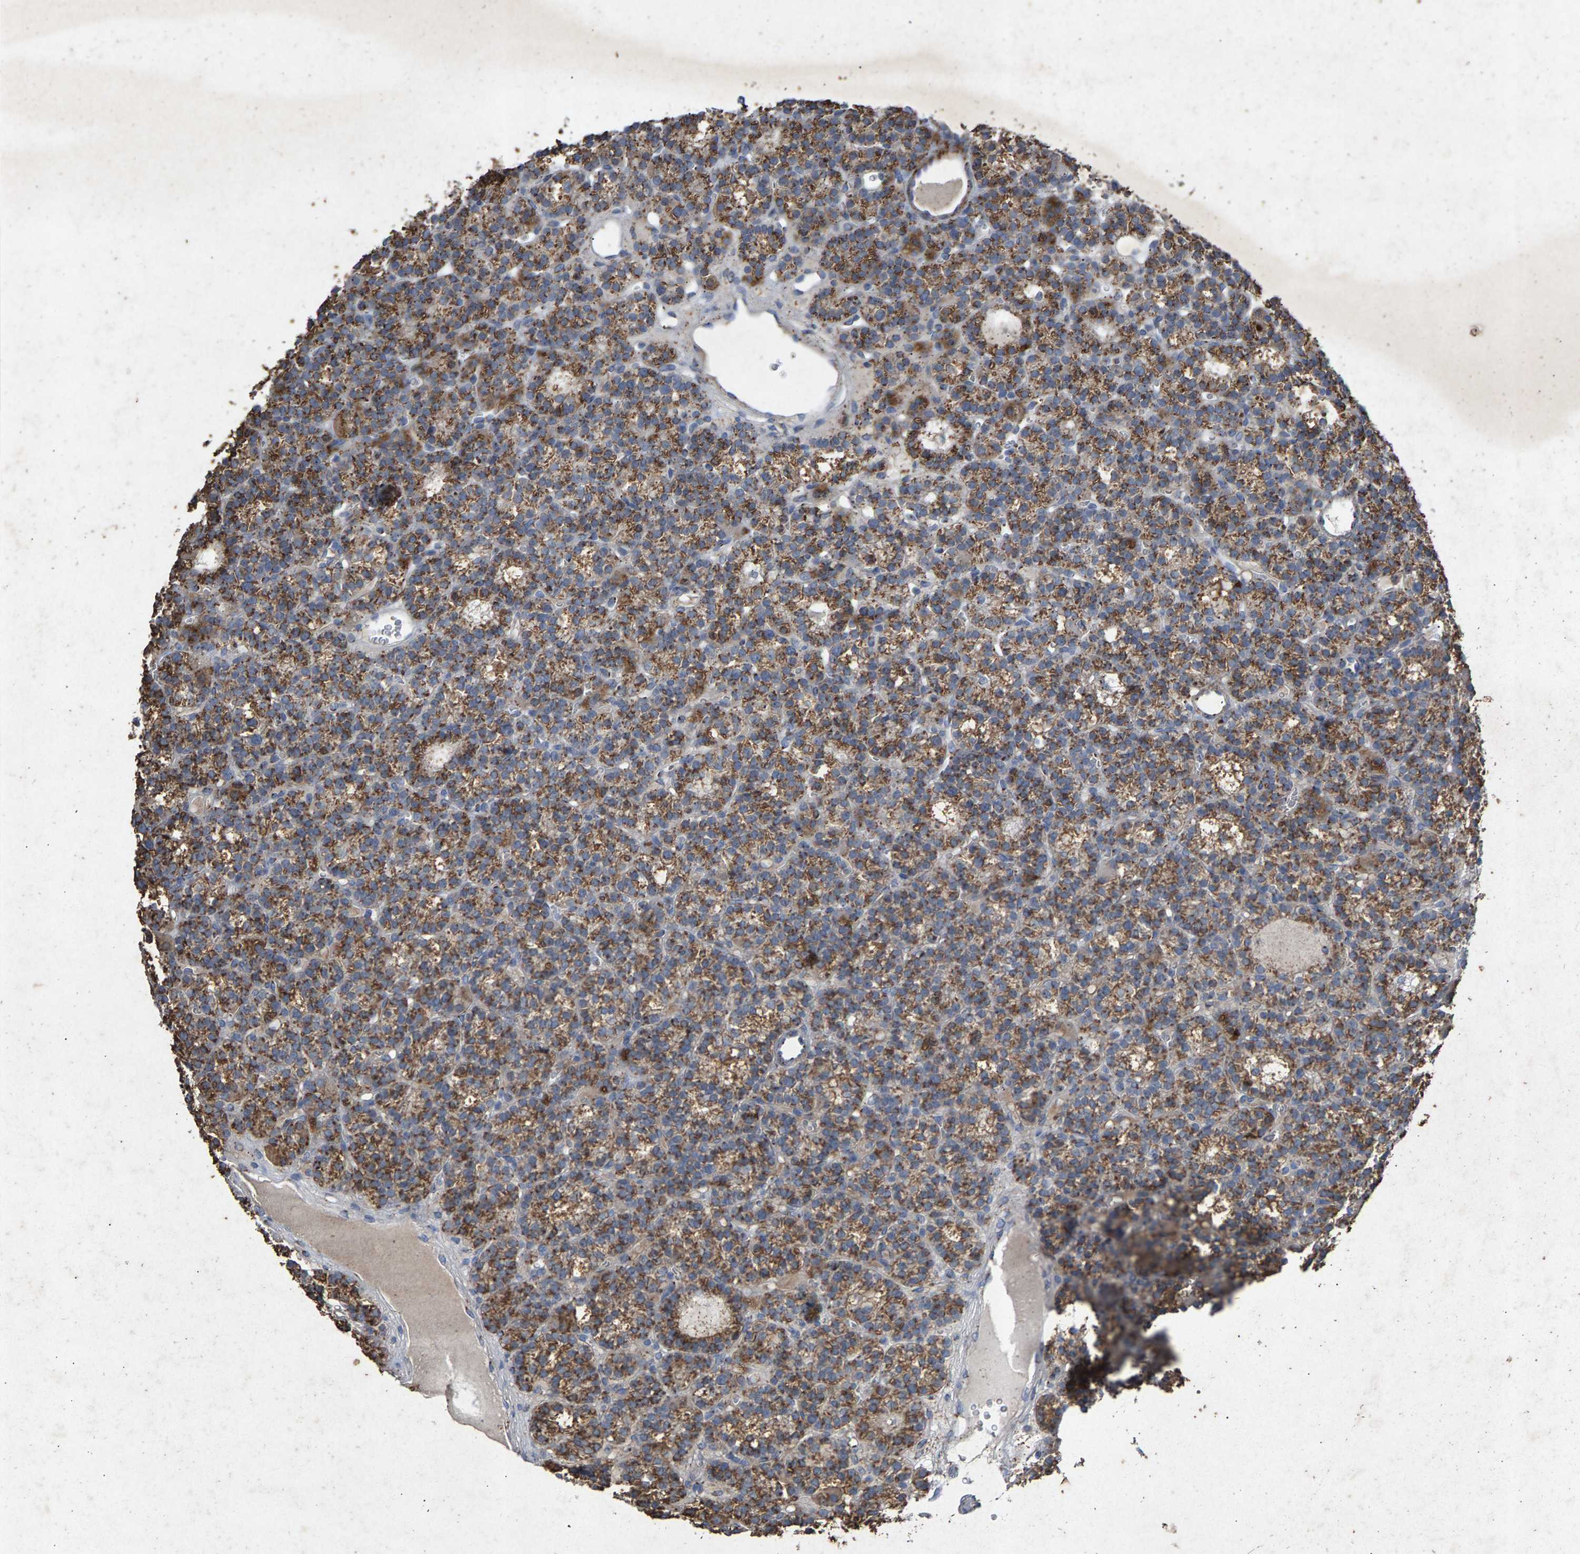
{"staining": {"intensity": "moderate", "quantity": ">75%", "location": "cytoplasmic/membranous"}, "tissue": "parathyroid gland", "cell_type": "Glandular cells", "image_type": "normal", "snomed": [{"axis": "morphology", "description": "Normal tissue, NOS"}, {"axis": "morphology", "description": "Adenoma, NOS"}, {"axis": "topography", "description": "Parathyroid gland"}], "caption": "Immunohistochemical staining of unremarkable parathyroid gland exhibits medium levels of moderate cytoplasmic/membranous expression in about >75% of glandular cells. Using DAB (3,3'-diaminobenzidine) (brown) and hematoxylin (blue) stains, captured at high magnification using brightfield microscopy.", "gene": "MAN2A1", "patient": {"sex": "female", "age": 58}}